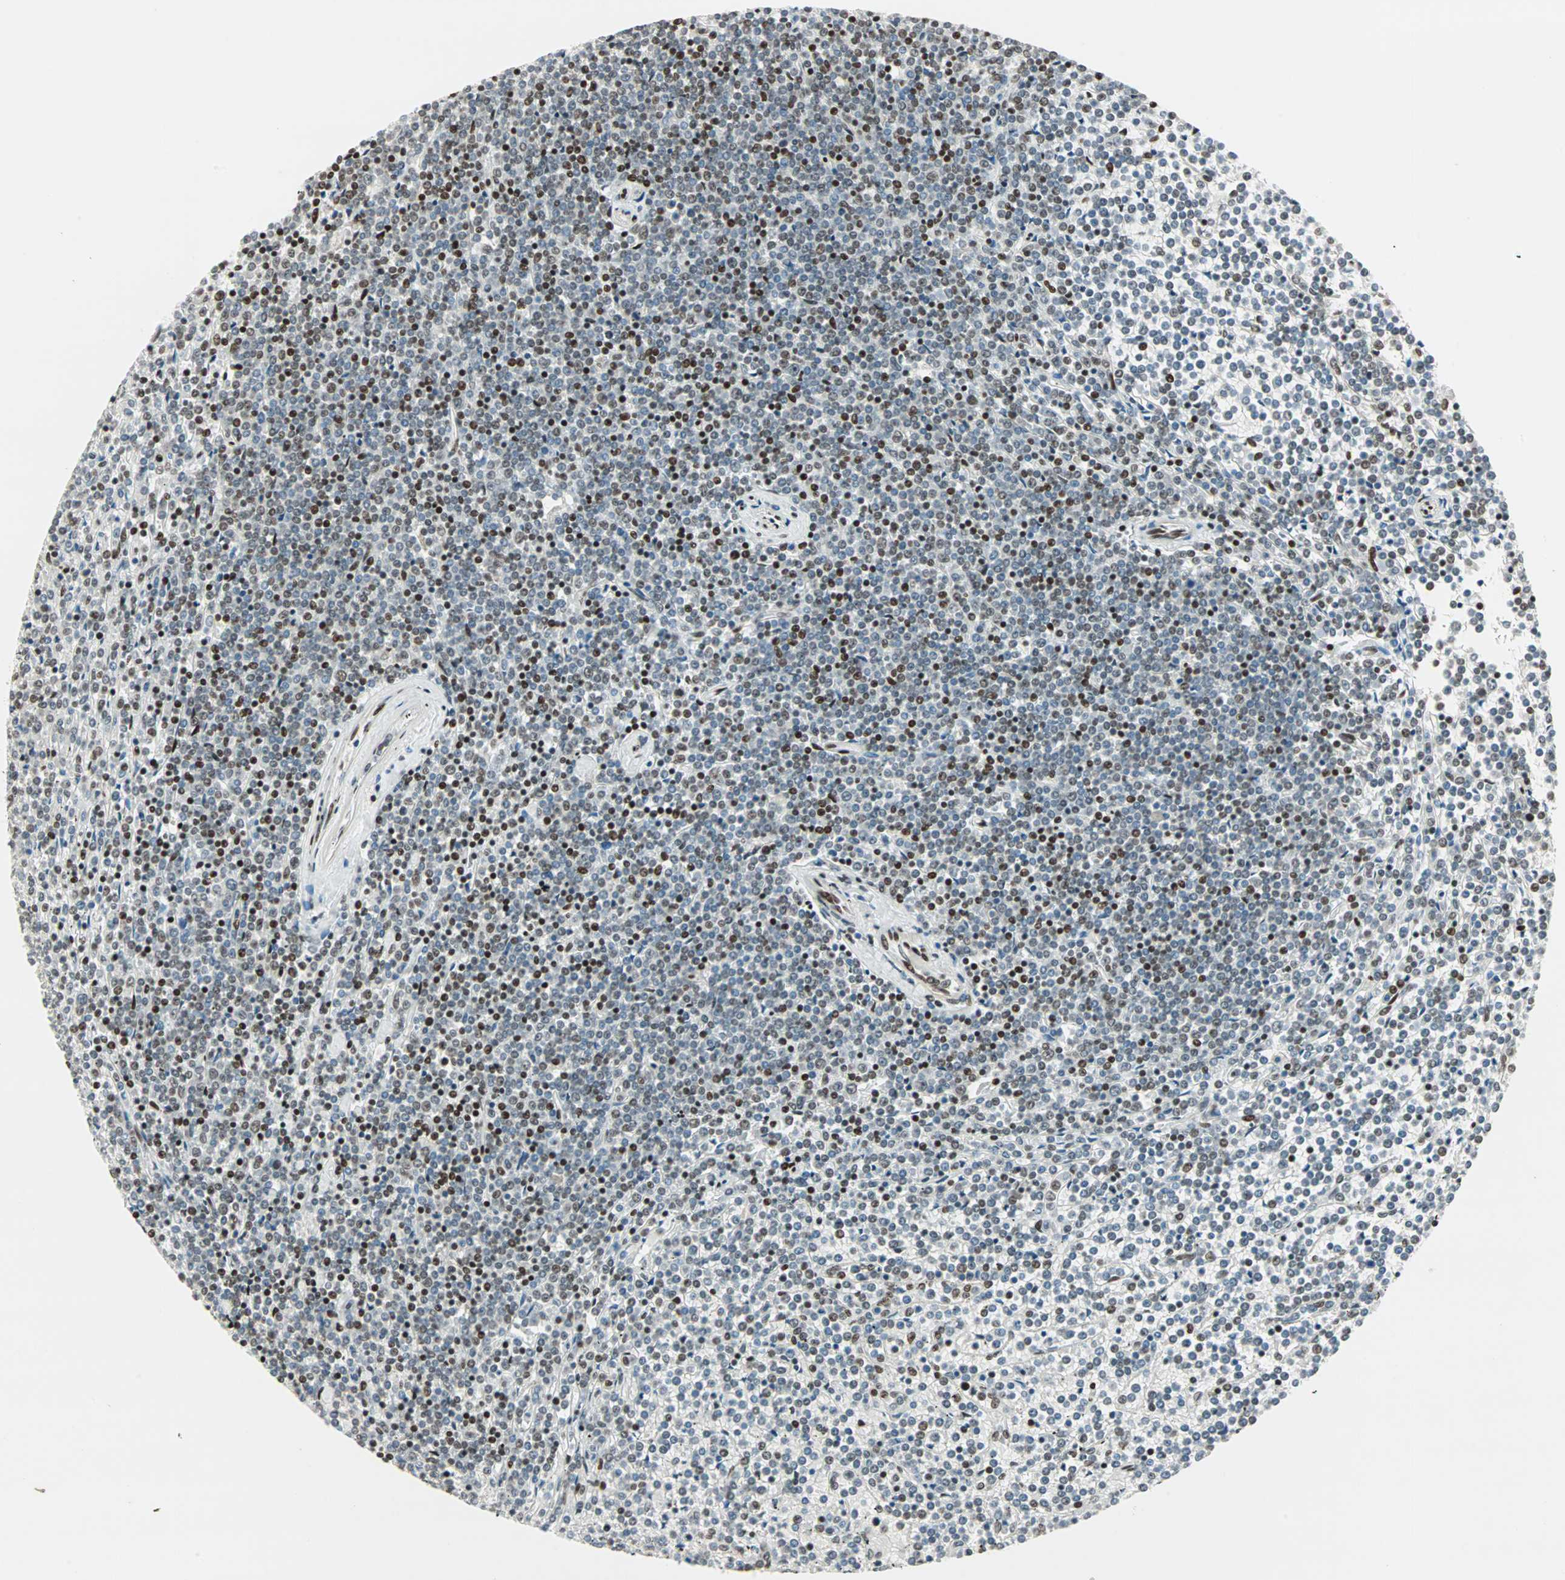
{"staining": {"intensity": "strong", "quantity": "25%-75%", "location": "nuclear"}, "tissue": "lymphoma", "cell_type": "Tumor cells", "image_type": "cancer", "snomed": [{"axis": "morphology", "description": "Malignant lymphoma, non-Hodgkin's type, Low grade"}, {"axis": "topography", "description": "Spleen"}], "caption": "The photomicrograph shows staining of lymphoma, revealing strong nuclear protein staining (brown color) within tumor cells. The protein of interest is shown in brown color, while the nuclei are stained blue.", "gene": "BLM", "patient": {"sex": "female", "age": 19}}